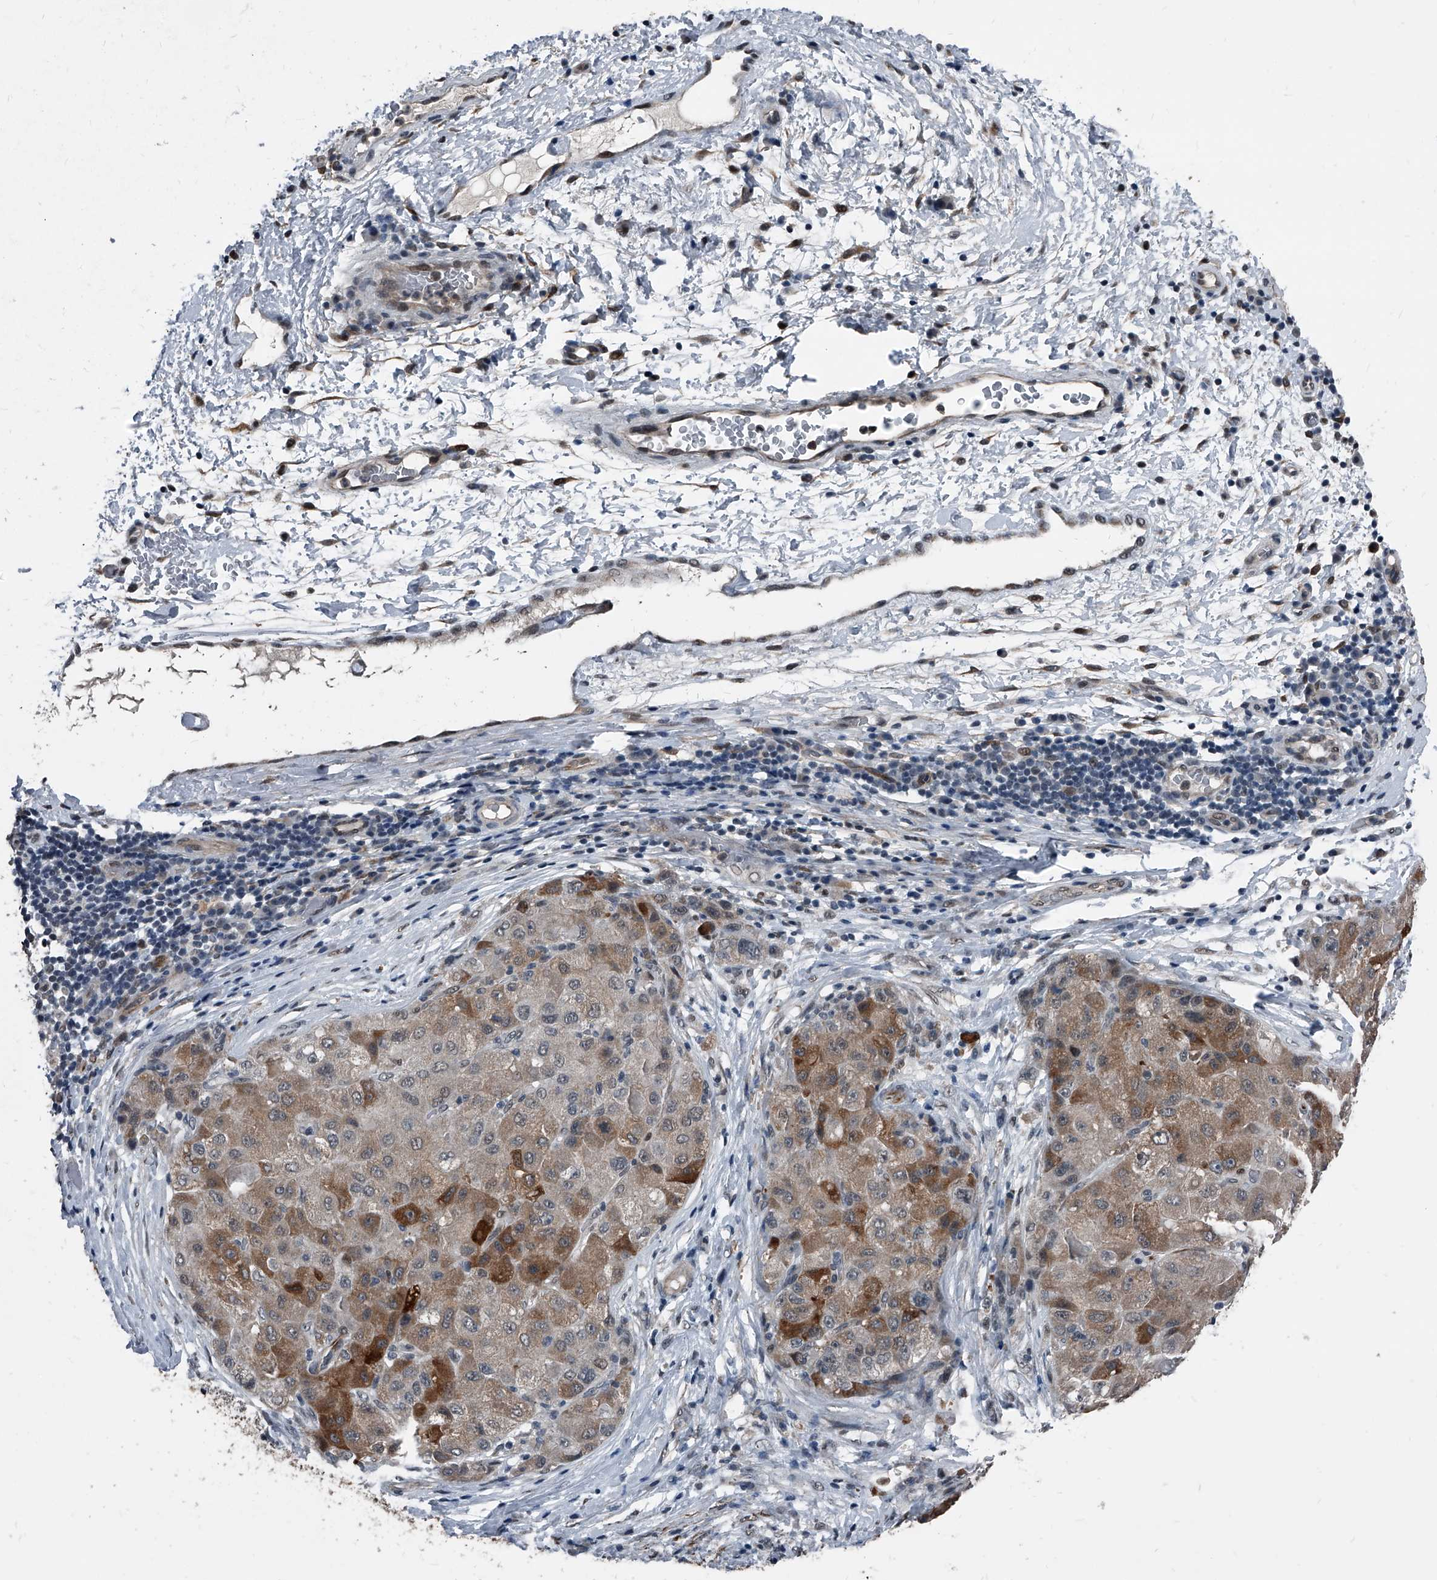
{"staining": {"intensity": "moderate", "quantity": ">75%", "location": "cytoplasmic/membranous"}, "tissue": "liver cancer", "cell_type": "Tumor cells", "image_type": "cancer", "snomed": [{"axis": "morphology", "description": "Carcinoma, Hepatocellular, NOS"}, {"axis": "topography", "description": "Liver"}], "caption": "High-magnification brightfield microscopy of liver cancer stained with DAB (brown) and counterstained with hematoxylin (blue). tumor cells exhibit moderate cytoplasmic/membranous expression is seen in approximately>75% of cells.", "gene": "MEN1", "patient": {"sex": "male", "age": 80}}